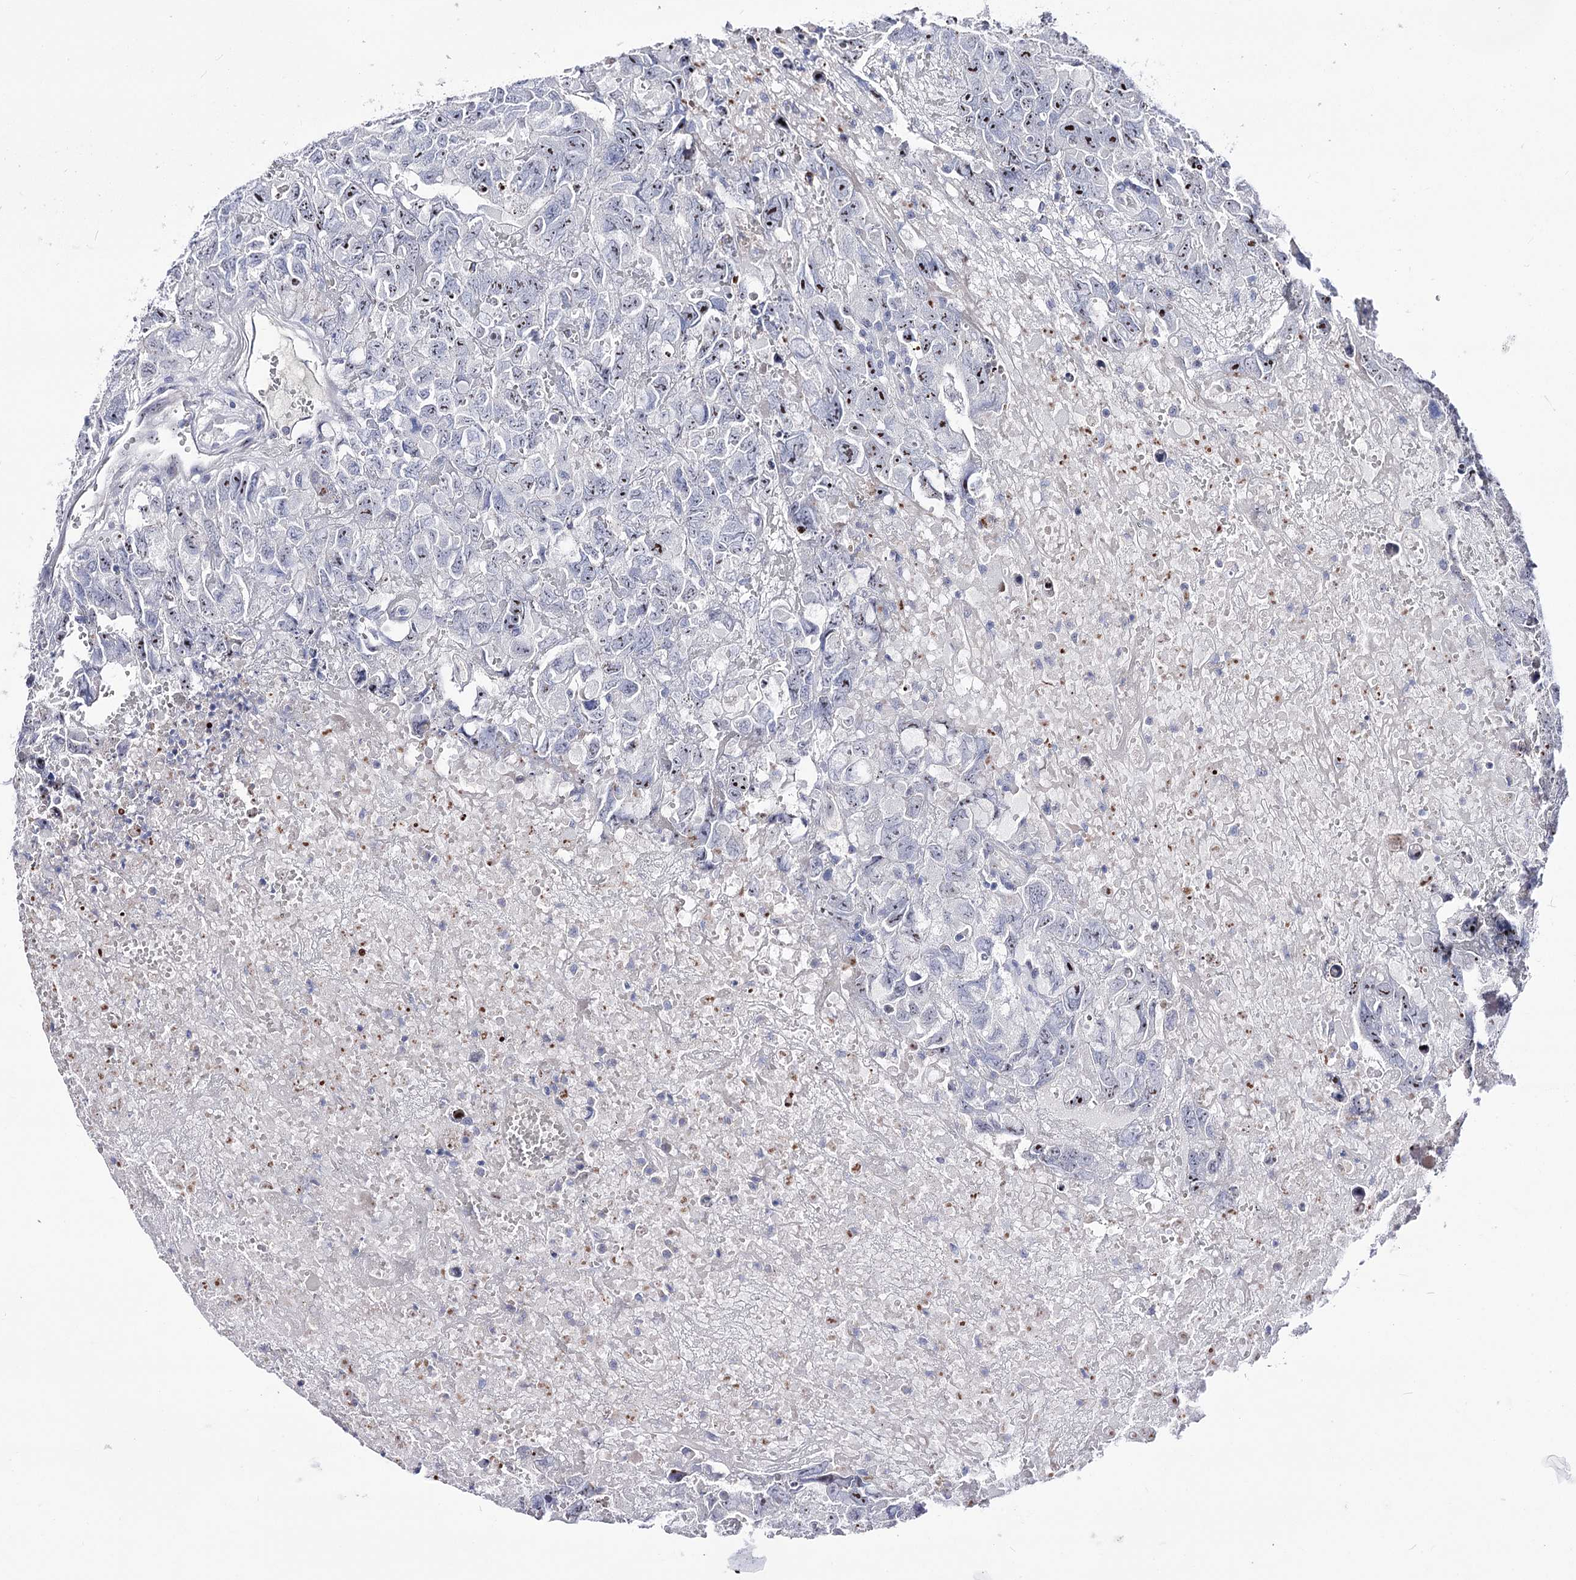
{"staining": {"intensity": "moderate", "quantity": "25%-75%", "location": "nuclear"}, "tissue": "testis cancer", "cell_type": "Tumor cells", "image_type": "cancer", "snomed": [{"axis": "morphology", "description": "Carcinoma, Embryonal, NOS"}, {"axis": "topography", "description": "Testis"}], "caption": "This photomicrograph demonstrates immunohistochemistry staining of human embryonal carcinoma (testis), with medium moderate nuclear expression in about 25%-75% of tumor cells.", "gene": "PCGF5", "patient": {"sex": "male", "age": 45}}